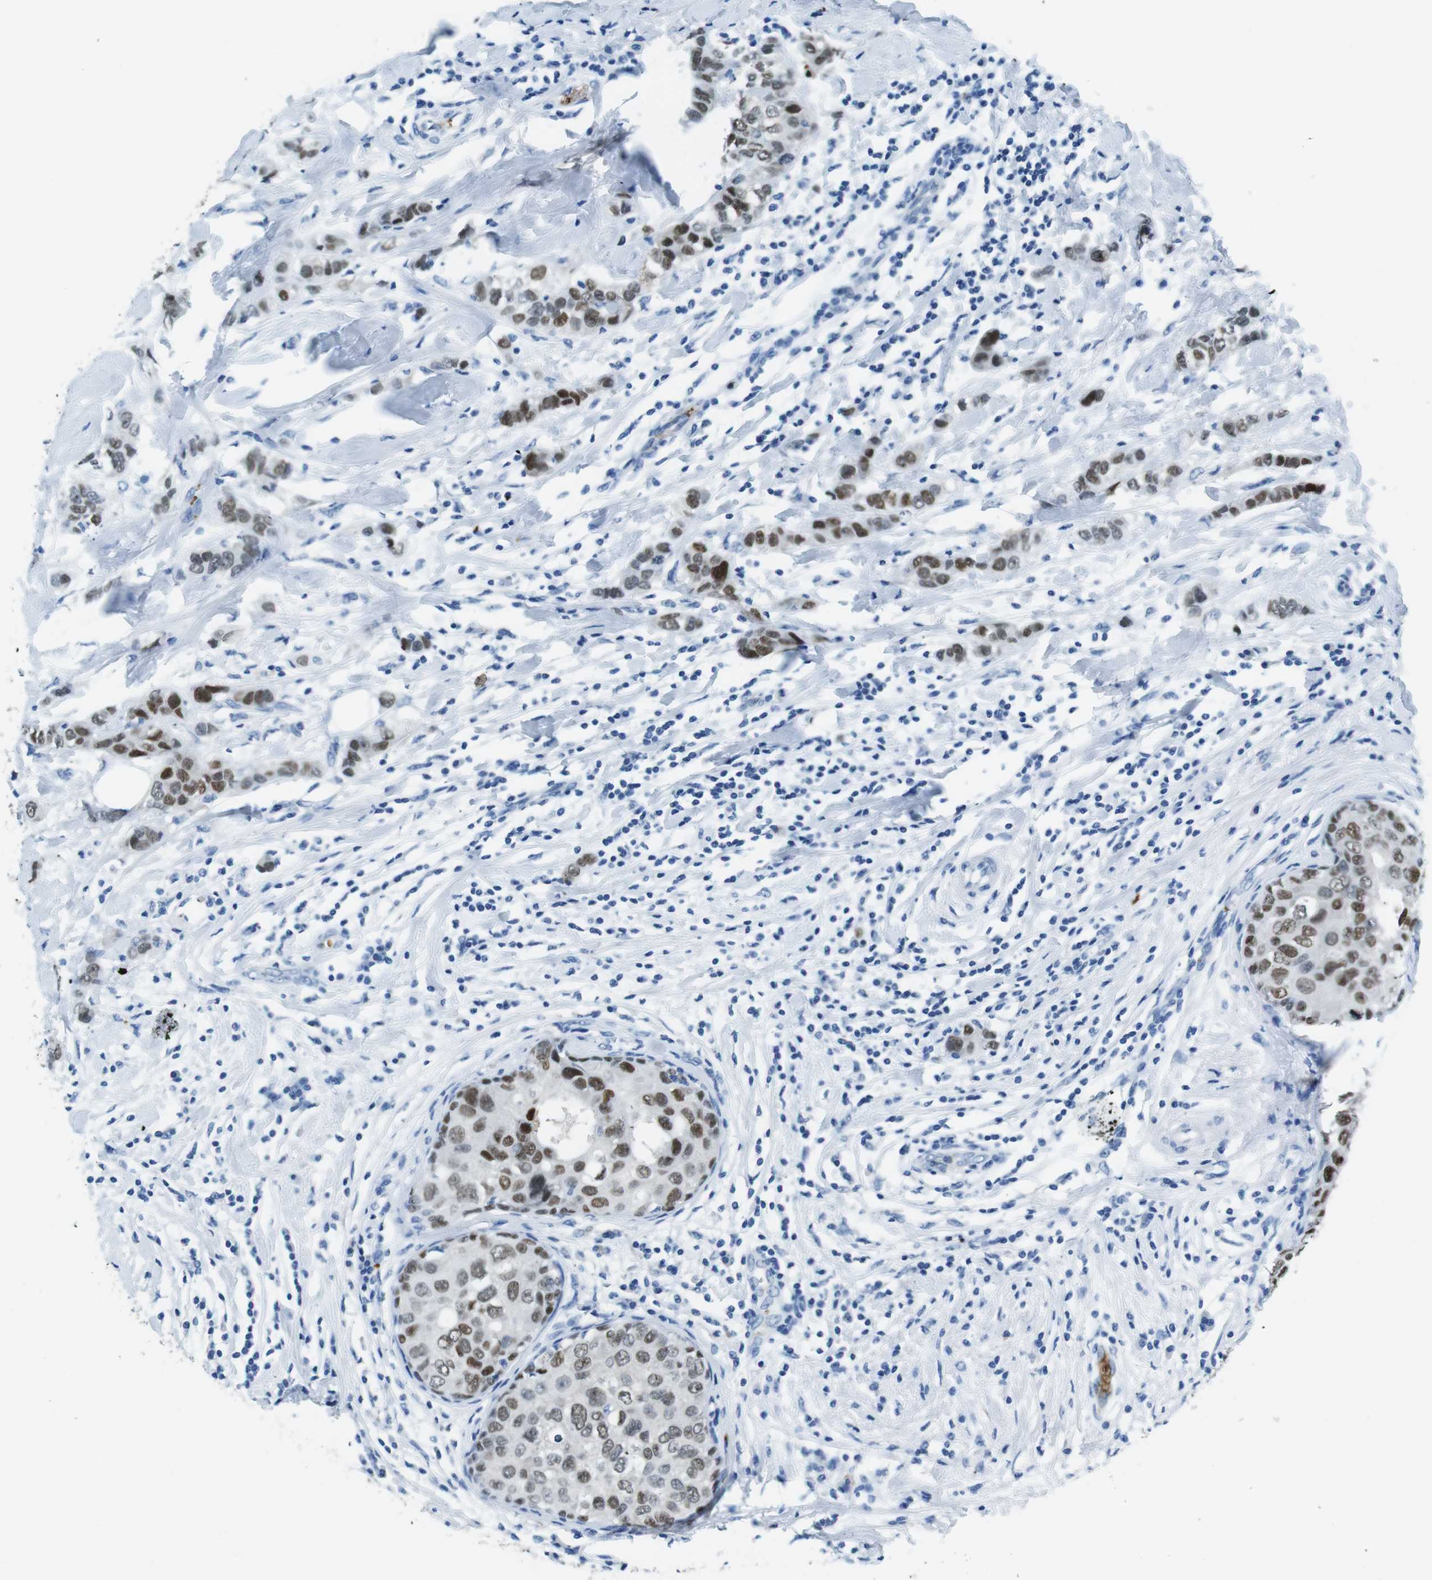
{"staining": {"intensity": "moderate", "quantity": "25%-75%", "location": "nuclear"}, "tissue": "breast cancer", "cell_type": "Tumor cells", "image_type": "cancer", "snomed": [{"axis": "morphology", "description": "Duct carcinoma"}, {"axis": "topography", "description": "Breast"}], "caption": "Infiltrating ductal carcinoma (breast) stained with a brown dye demonstrates moderate nuclear positive staining in approximately 25%-75% of tumor cells.", "gene": "TFAP2C", "patient": {"sex": "female", "age": 50}}